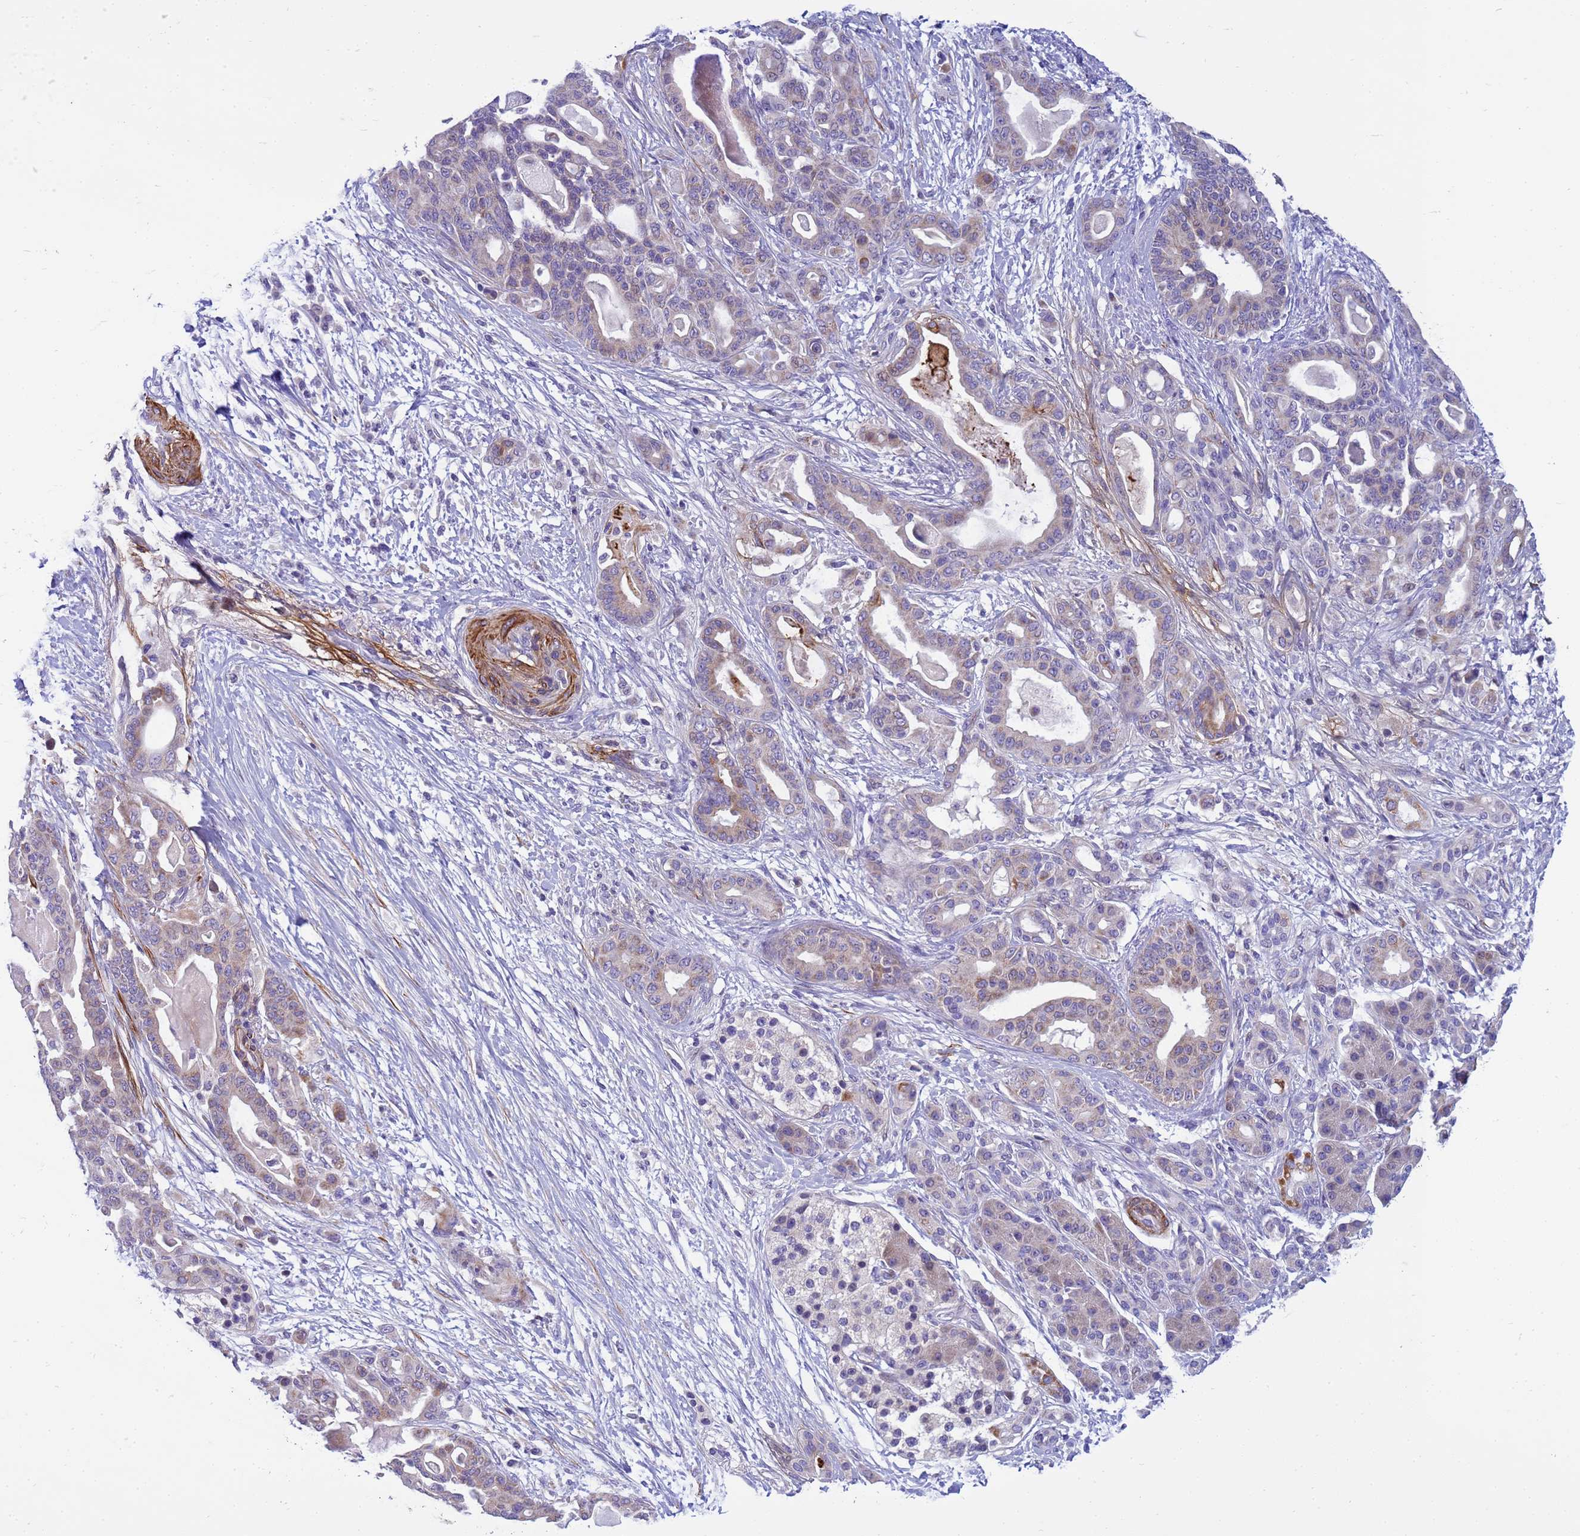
{"staining": {"intensity": "weak", "quantity": "25%-75%", "location": "cytoplasmic/membranous"}, "tissue": "pancreatic cancer", "cell_type": "Tumor cells", "image_type": "cancer", "snomed": [{"axis": "morphology", "description": "Adenocarcinoma, NOS"}, {"axis": "topography", "description": "Pancreas"}], "caption": "Immunohistochemistry (IHC) of human adenocarcinoma (pancreatic) displays low levels of weak cytoplasmic/membranous staining in about 25%-75% of tumor cells.", "gene": "P2RX7", "patient": {"sex": "male", "age": 63}}